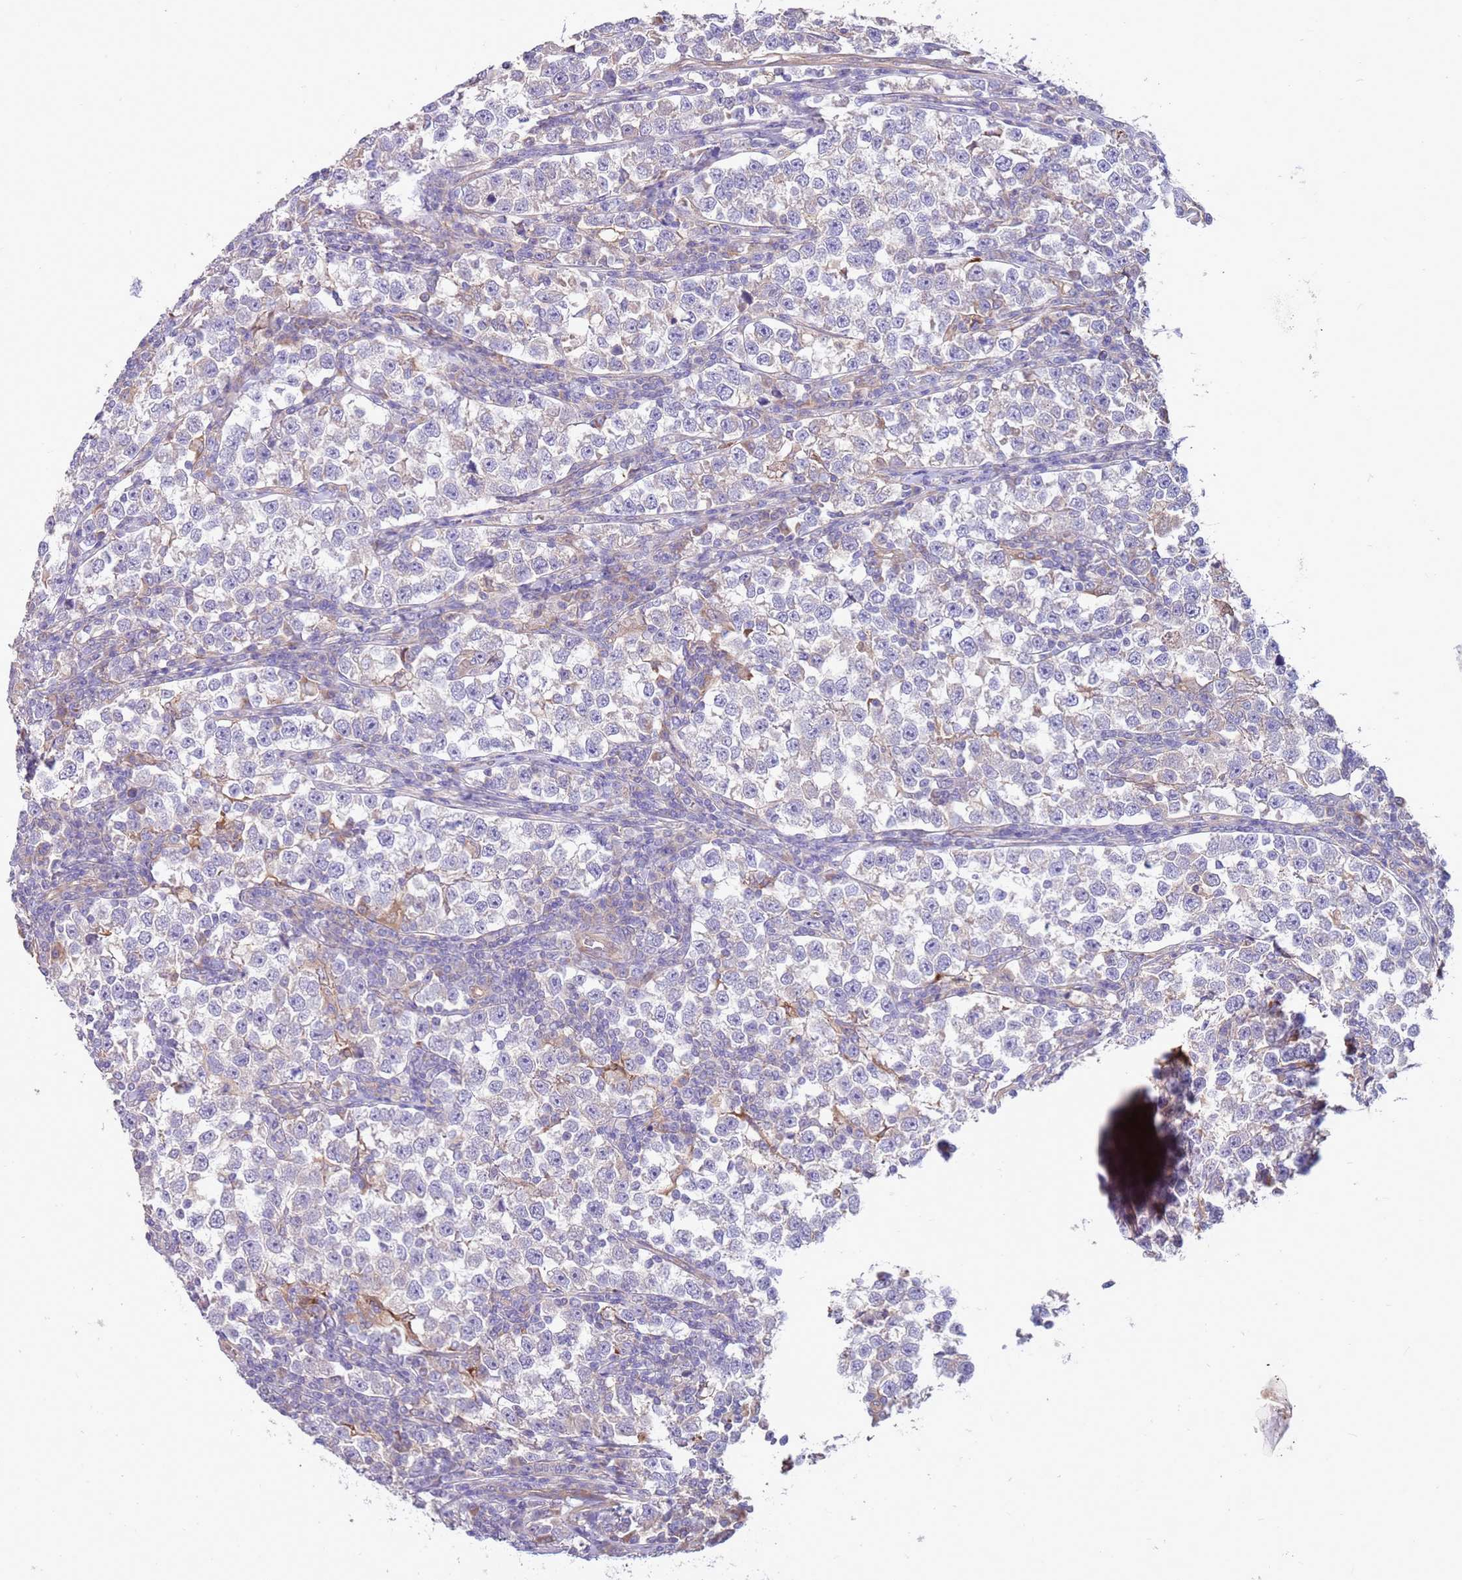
{"staining": {"intensity": "negative", "quantity": "none", "location": "none"}, "tissue": "testis cancer", "cell_type": "Tumor cells", "image_type": "cancer", "snomed": [{"axis": "morphology", "description": "Normal tissue, NOS"}, {"axis": "morphology", "description": "Seminoma, NOS"}, {"axis": "topography", "description": "Testis"}], "caption": "DAB (3,3'-diaminobenzidine) immunohistochemical staining of testis seminoma reveals no significant expression in tumor cells.", "gene": "SLC44A4", "patient": {"sex": "male", "age": 43}}